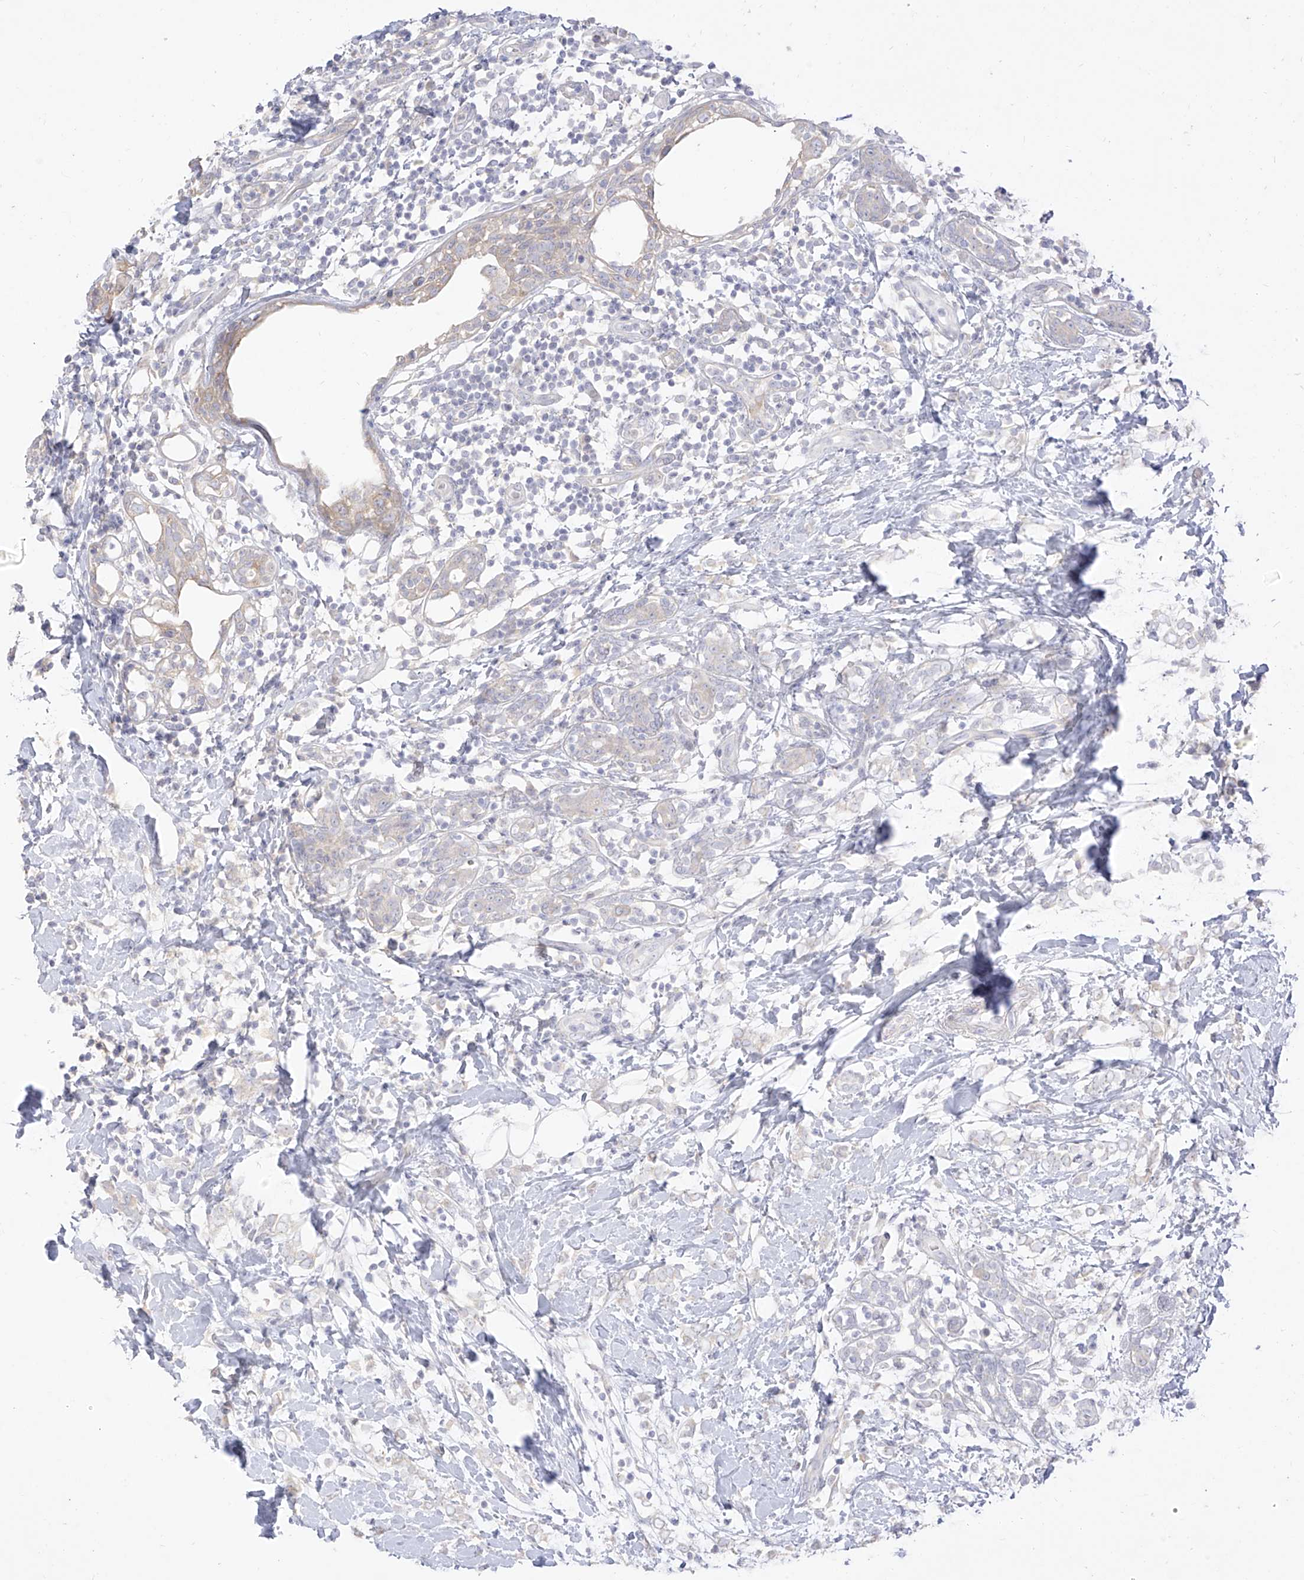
{"staining": {"intensity": "negative", "quantity": "none", "location": "none"}, "tissue": "breast cancer", "cell_type": "Tumor cells", "image_type": "cancer", "snomed": [{"axis": "morphology", "description": "Normal tissue, NOS"}, {"axis": "morphology", "description": "Lobular carcinoma"}, {"axis": "topography", "description": "Breast"}], "caption": "Immunohistochemistry (IHC) photomicrograph of neoplastic tissue: human lobular carcinoma (breast) stained with DAB exhibits no significant protein expression in tumor cells. (DAB IHC visualized using brightfield microscopy, high magnification).", "gene": "ARHGEF40", "patient": {"sex": "female", "age": 47}}